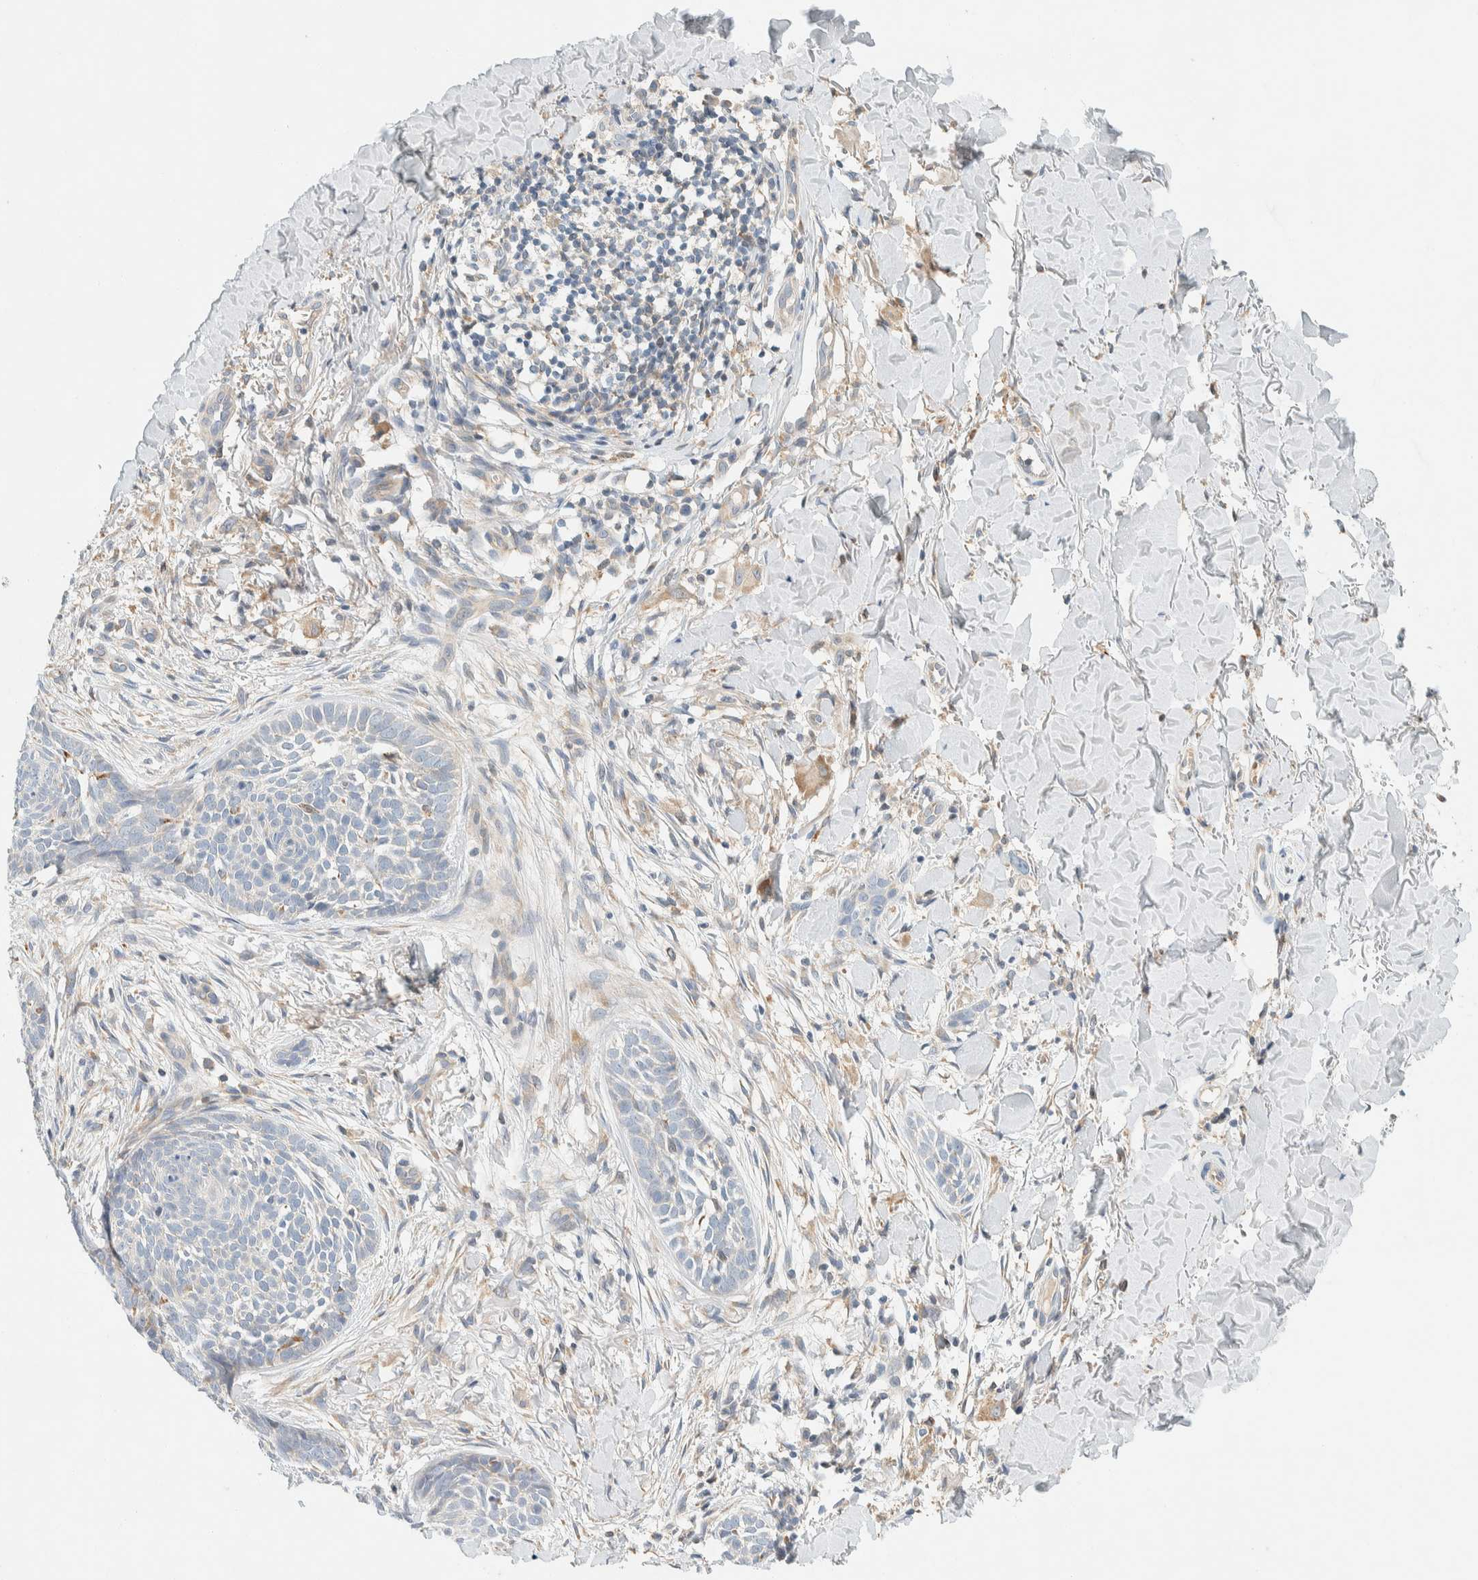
{"staining": {"intensity": "negative", "quantity": "none", "location": "none"}, "tissue": "skin cancer", "cell_type": "Tumor cells", "image_type": "cancer", "snomed": [{"axis": "morphology", "description": "Normal tissue, NOS"}, {"axis": "morphology", "description": "Basal cell carcinoma"}, {"axis": "topography", "description": "Skin"}], "caption": "A photomicrograph of human skin cancer is negative for staining in tumor cells.", "gene": "SUMF2", "patient": {"sex": "male", "age": 67}}